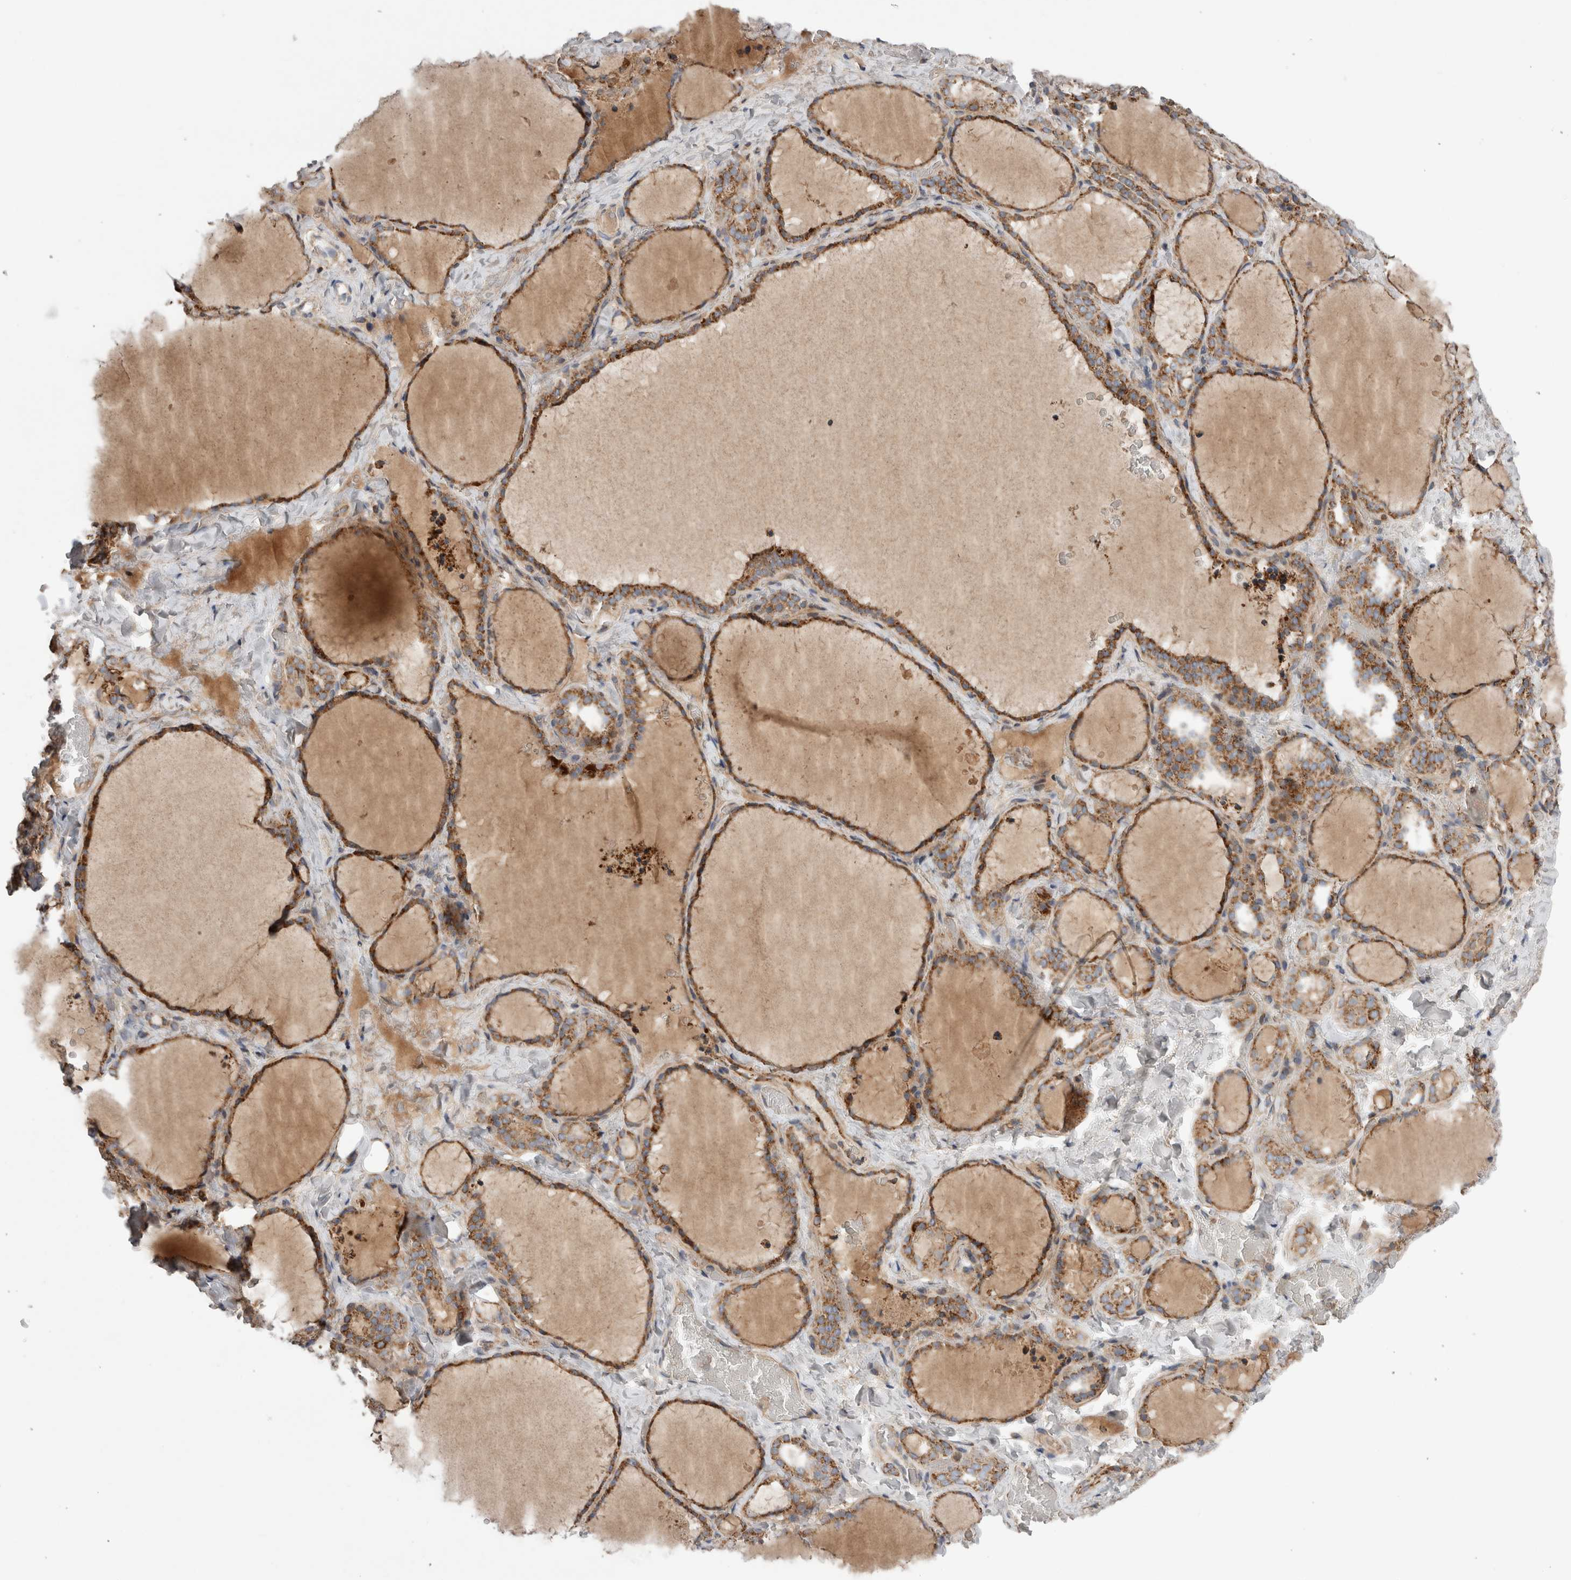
{"staining": {"intensity": "strong", "quantity": ">75%", "location": "cytoplasmic/membranous"}, "tissue": "thyroid gland", "cell_type": "Glandular cells", "image_type": "normal", "snomed": [{"axis": "morphology", "description": "Normal tissue, NOS"}, {"axis": "topography", "description": "Thyroid gland"}], "caption": "Brown immunohistochemical staining in benign thyroid gland displays strong cytoplasmic/membranous staining in about >75% of glandular cells. Using DAB (3,3'-diaminobenzidine) (brown) and hematoxylin (blue) stains, captured at high magnification using brightfield microscopy.", "gene": "KIF21B", "patient": {"sex": "female", "age": 22}}